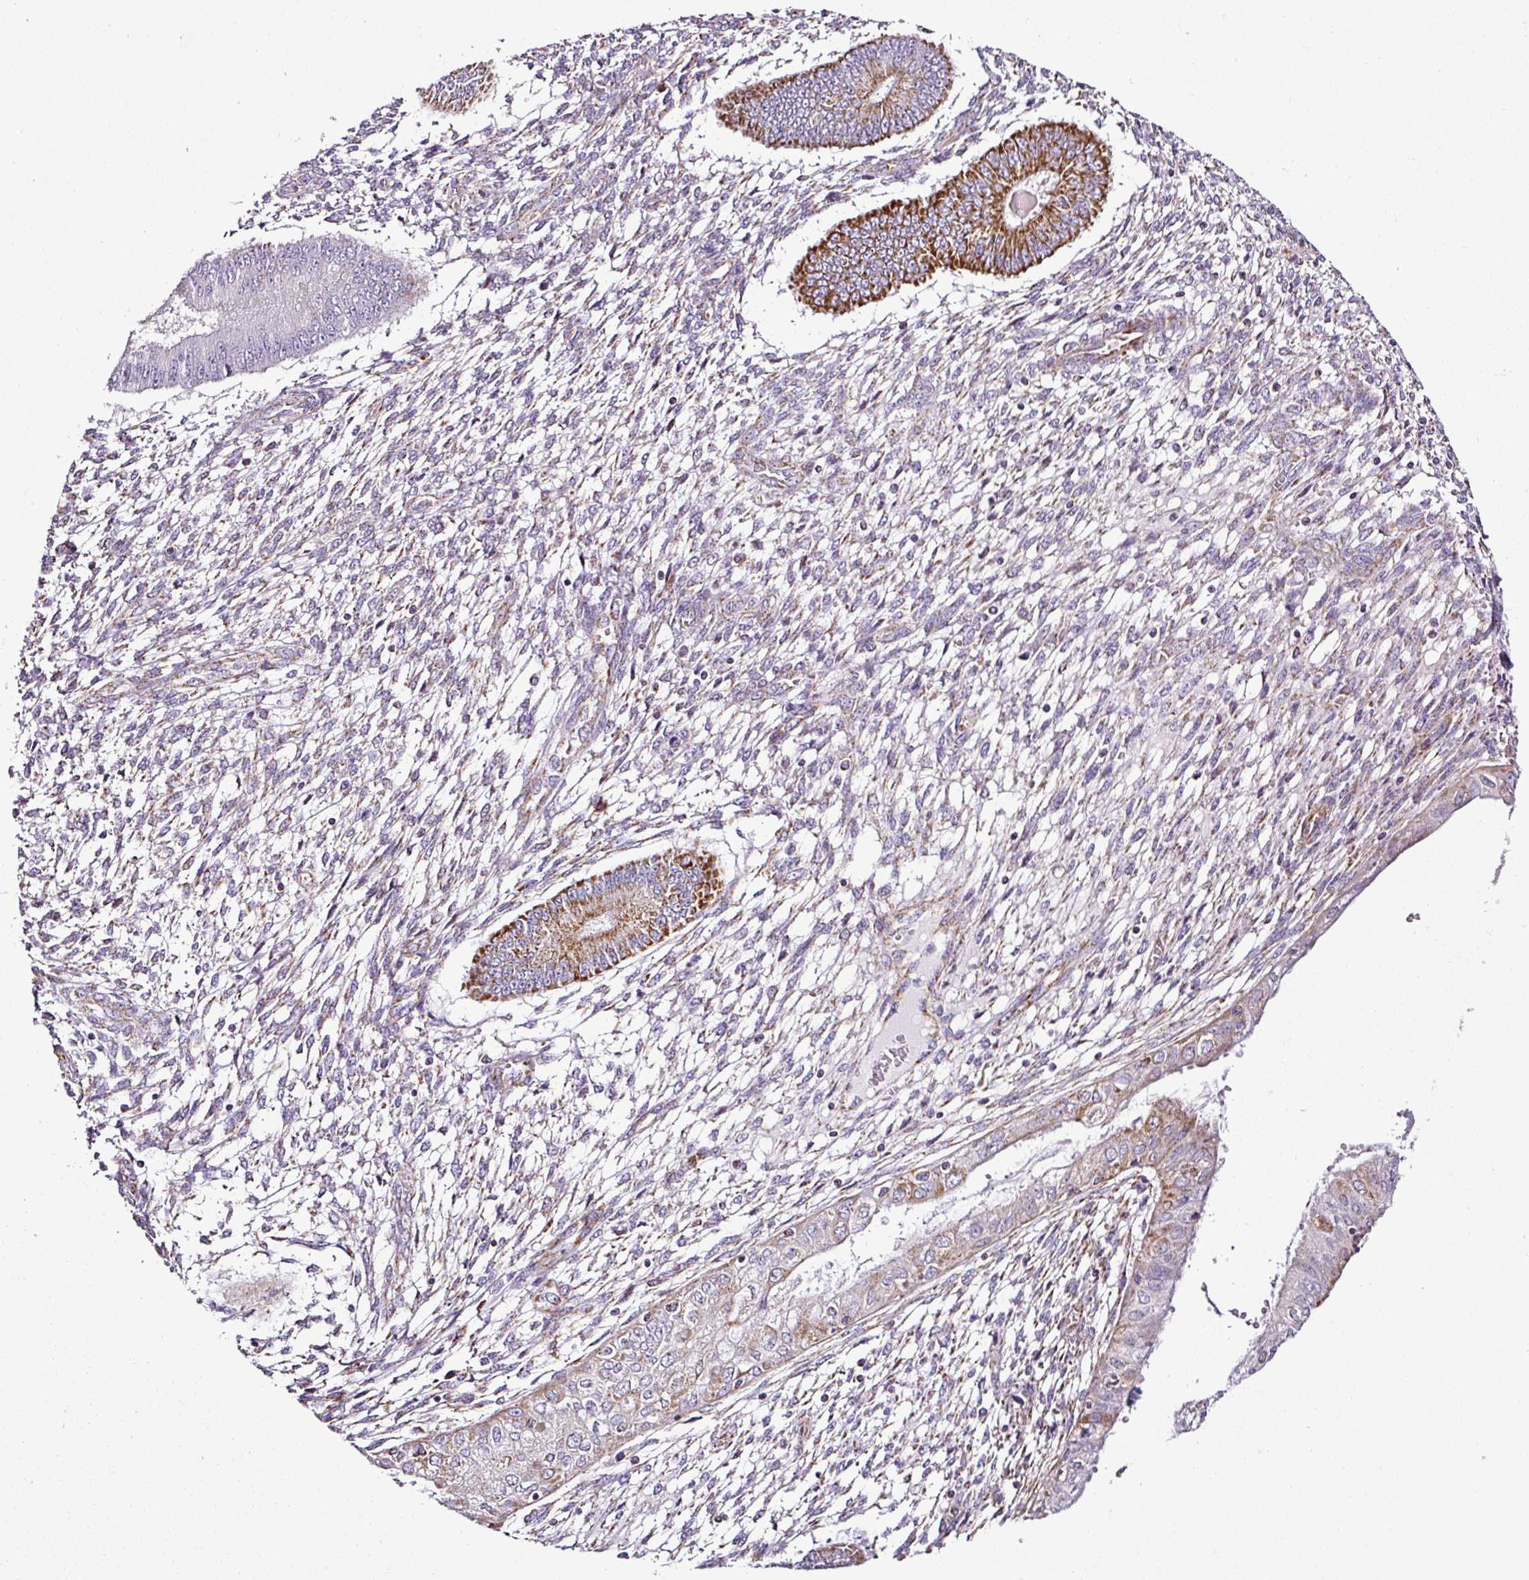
{"staining": {"intensity": "weak", "quantity": "25%-75%", "location": "cytoplasmic/membranous"}, "tissue": "endometrium", "cell_type": "Cells in endometrial stroma", "image_type": "normal", "snomed": [{"axis": "morphology", "description": "Normal tissue, NOS"}, {"axis": "topography", "description": "Endometrium"}], "caption": "This photomicrograph displays IHC staining of normal endometrium, with low weak cytoplasmic/membranous expression in about 25%-75% of cells in endometrial stroma.", "gene": "DPAGT1", "patient": {"sex": "female", "age": 49}}